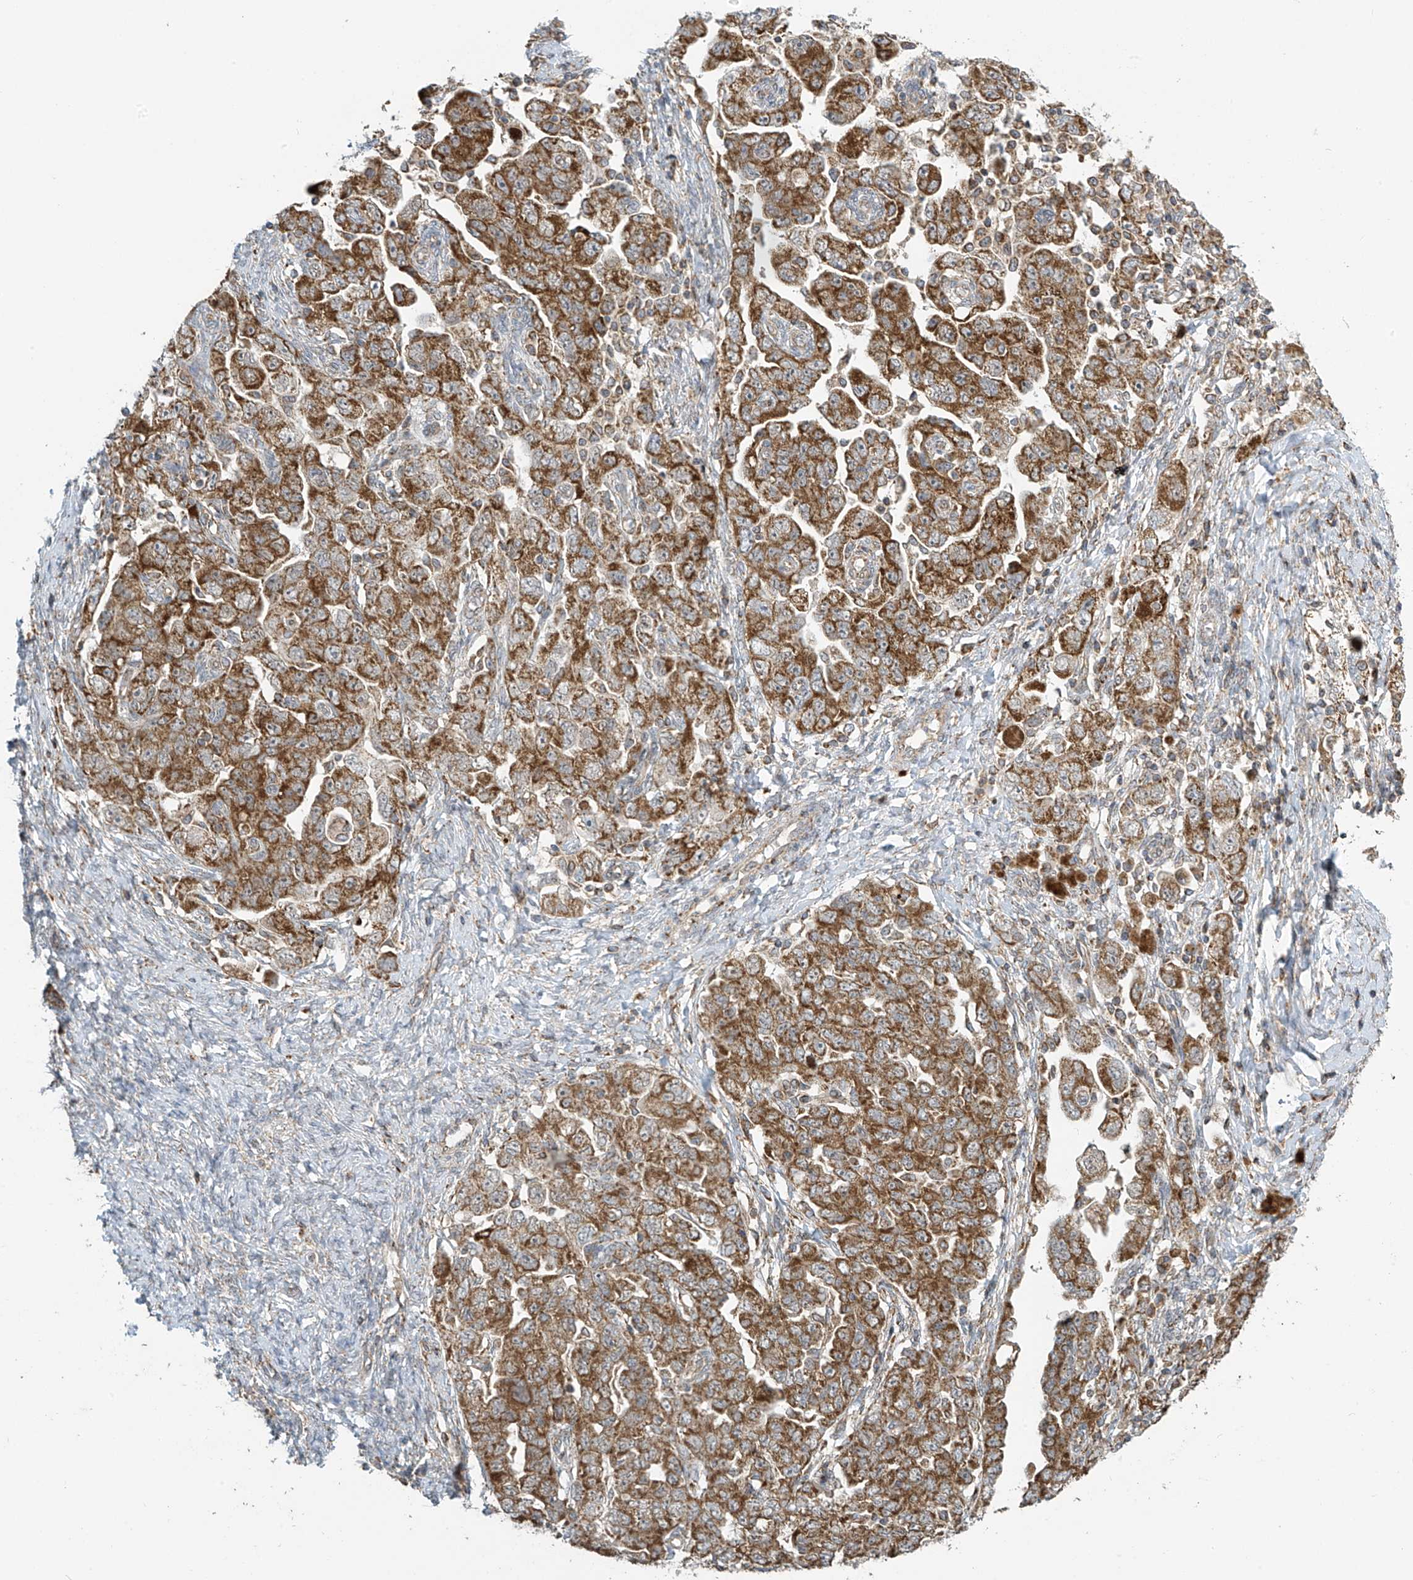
{"staining": {"intensity": "moderate", "quantity": ">75%", "location": "cytoplasmic/membranous"}, "tissue": "ovarian cancer", "cell_type": "Tumor cells", "image_type": "cancer", "snomed": [{"axis": "morphology", "description": "Carcinoma, NOS"}, {"axis": "morphology", "description": "Cystadenocarcinoma, serous, NOS"}, {"axis": "topography", "description": "Ovary"}], "caption": "Immunohistochemistry (IHC) (DAB (3,3'-diaminobenzidine)) staining of human serous cystadenocarcinoma (ovarian) displays moderate cytoplasmic/membranous protein staining in about >75% of tumor cells. (IHC, brightfield microscopy, high magnification).", "gene": "METTL6", "patient": {"sex": "female", "age": 69}}